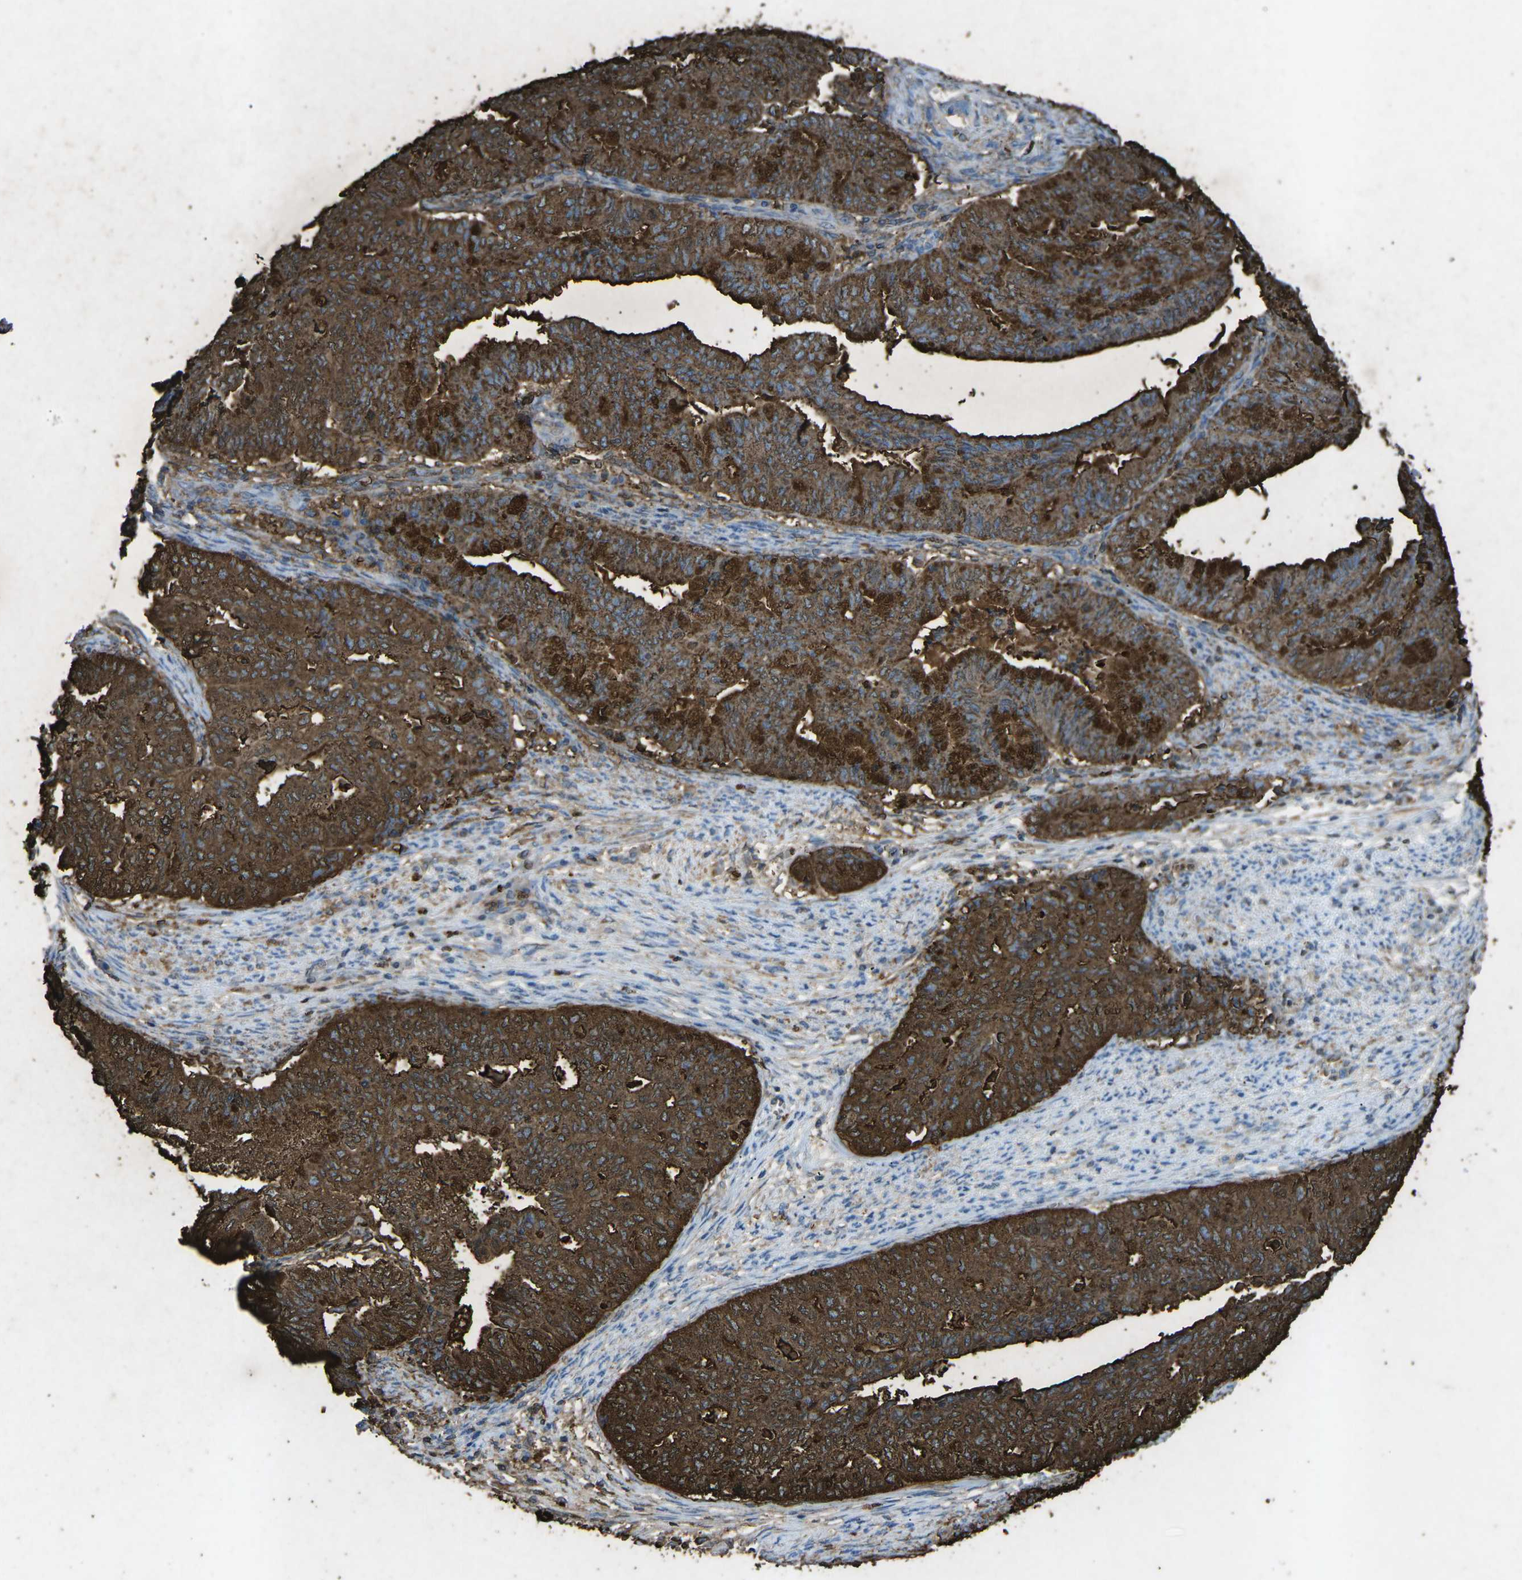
{"staining": {"intensity": "strong", "quantity": ">75%", "location": "cytoplasmic/membranous"}, "tissue": "endometrial cancer", "cell_type": "Tumor cells", "image_type": "cancer", "snomed": [{"axis": "morphology", "description": "Adenocarcinoma, NOS"}, {"axis": "topography", "description": "Endometrium"}], "caption": "Strong cytoplasmic/membranous expression is seen in approximately >75% of tumor cells in endometrial adenocarcinoma. (Stains: DAB in brown, nuclei in blue, Microscopy: brightfield microscopy at high magnification).", "gene": "CTAGE1", "patient": {"sex": "female", "age": 79}}